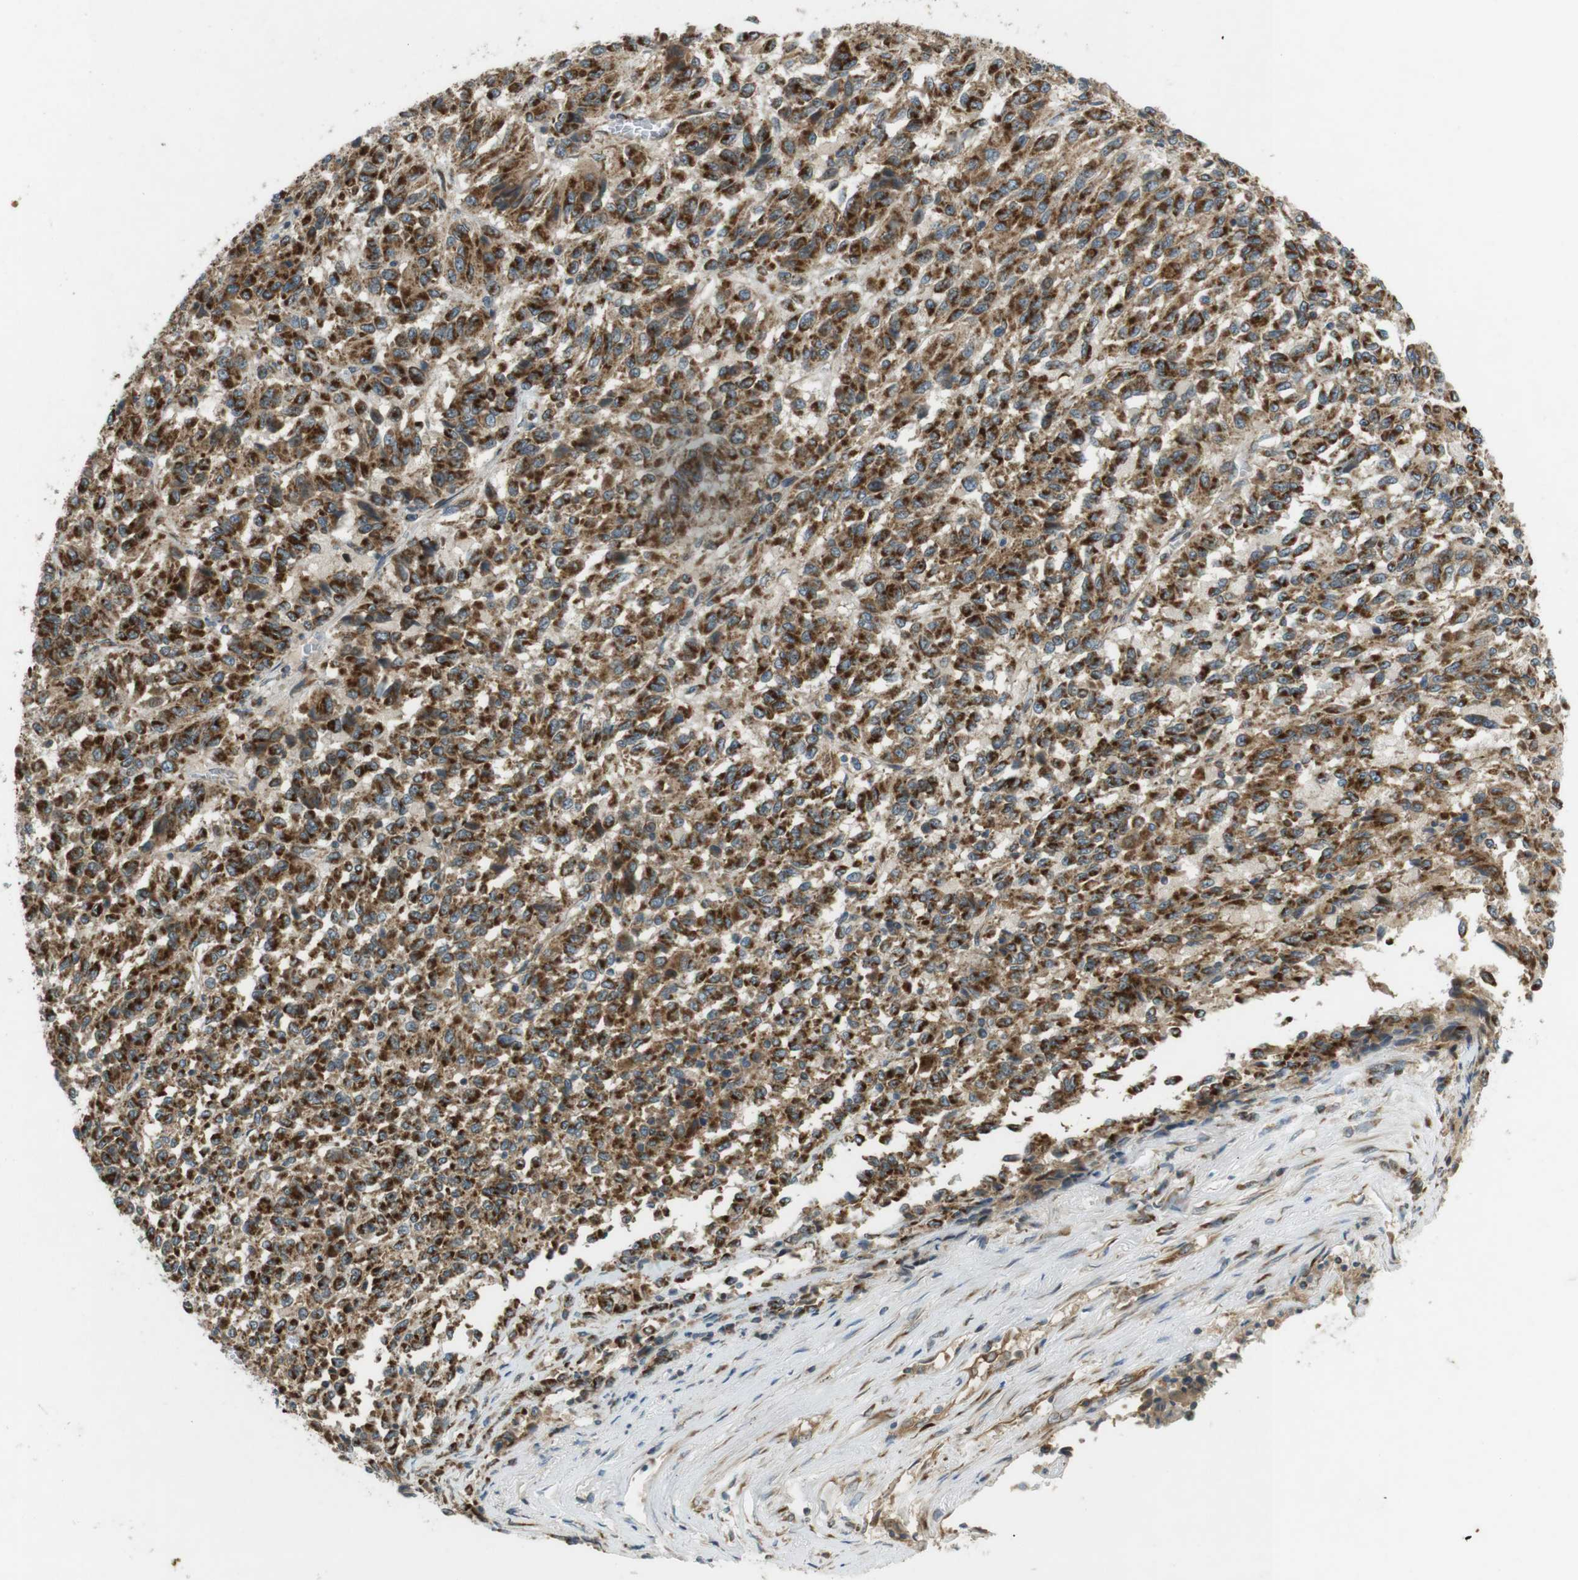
{"staining": {"intensity": "moderate", "quantity": ">75%", "location": "cytoplasmic/membranous"}, "tissue": "melanoma", "cell_type": "Tumor cells", "image_type": "cancer", "snomed": [{"axis": "morphology", "description": "Malignant melanoma, Metastatic site"}, {"axis": "topography", "description": "Lung"}], "caption": "There is medium levels of moderate cytoplasmic/membranous expression in tumor cells of malignant melanoma (metastatic site), as demonstrated by immunohistochemical staining (brown color).", "gene": "SLC41A1", "patient": {"sex": "male", "age": 64}}